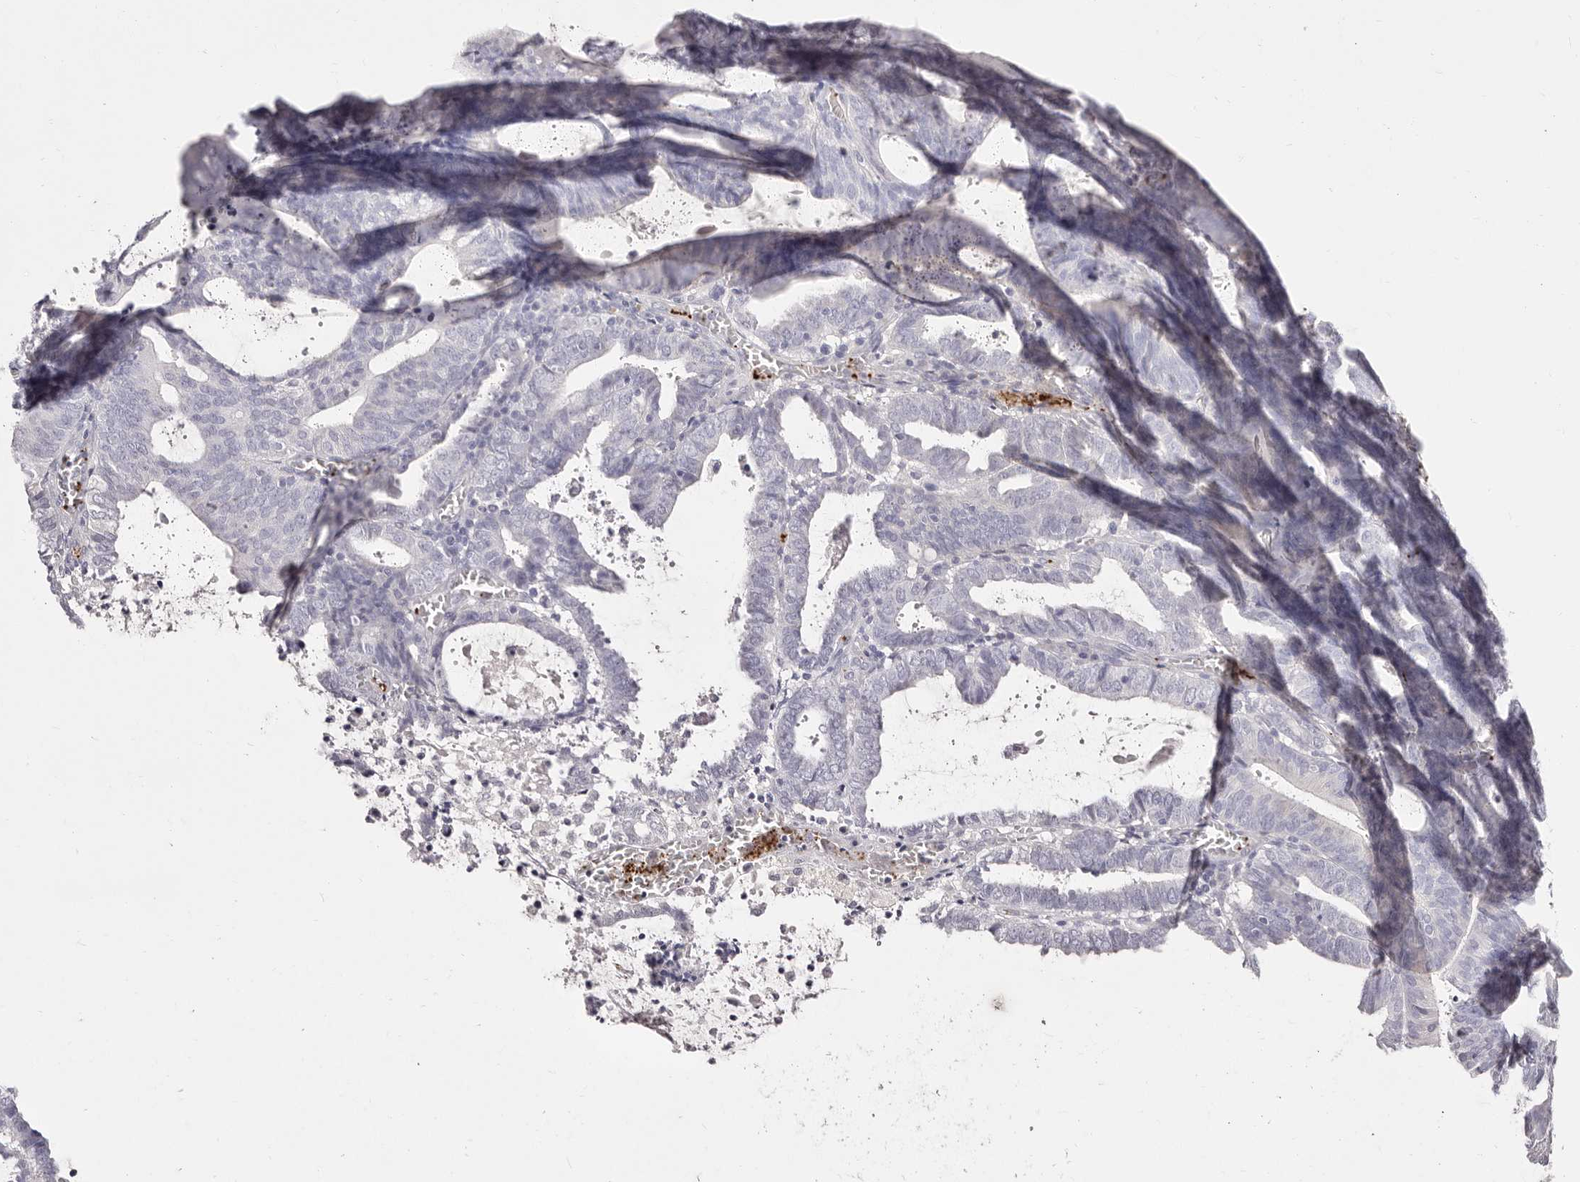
{"staining": {"intensity": "negative", "quantity": "none", "location": "none"}, "tissue": "endometrial cancer", "cell_type": "Tumor cells", "image_type": "cancer", "snomed": [{"axis": "morphology", "description": "Adenocarcinoma, NOS"}, {"axis": "topography", "description": "Uterus"}], "caption": "There is no significant expression in tumor cells of adenocarcinoma (endometrial).", "gene": "PF4", "patient": {"sex": "female", "age": 83}}